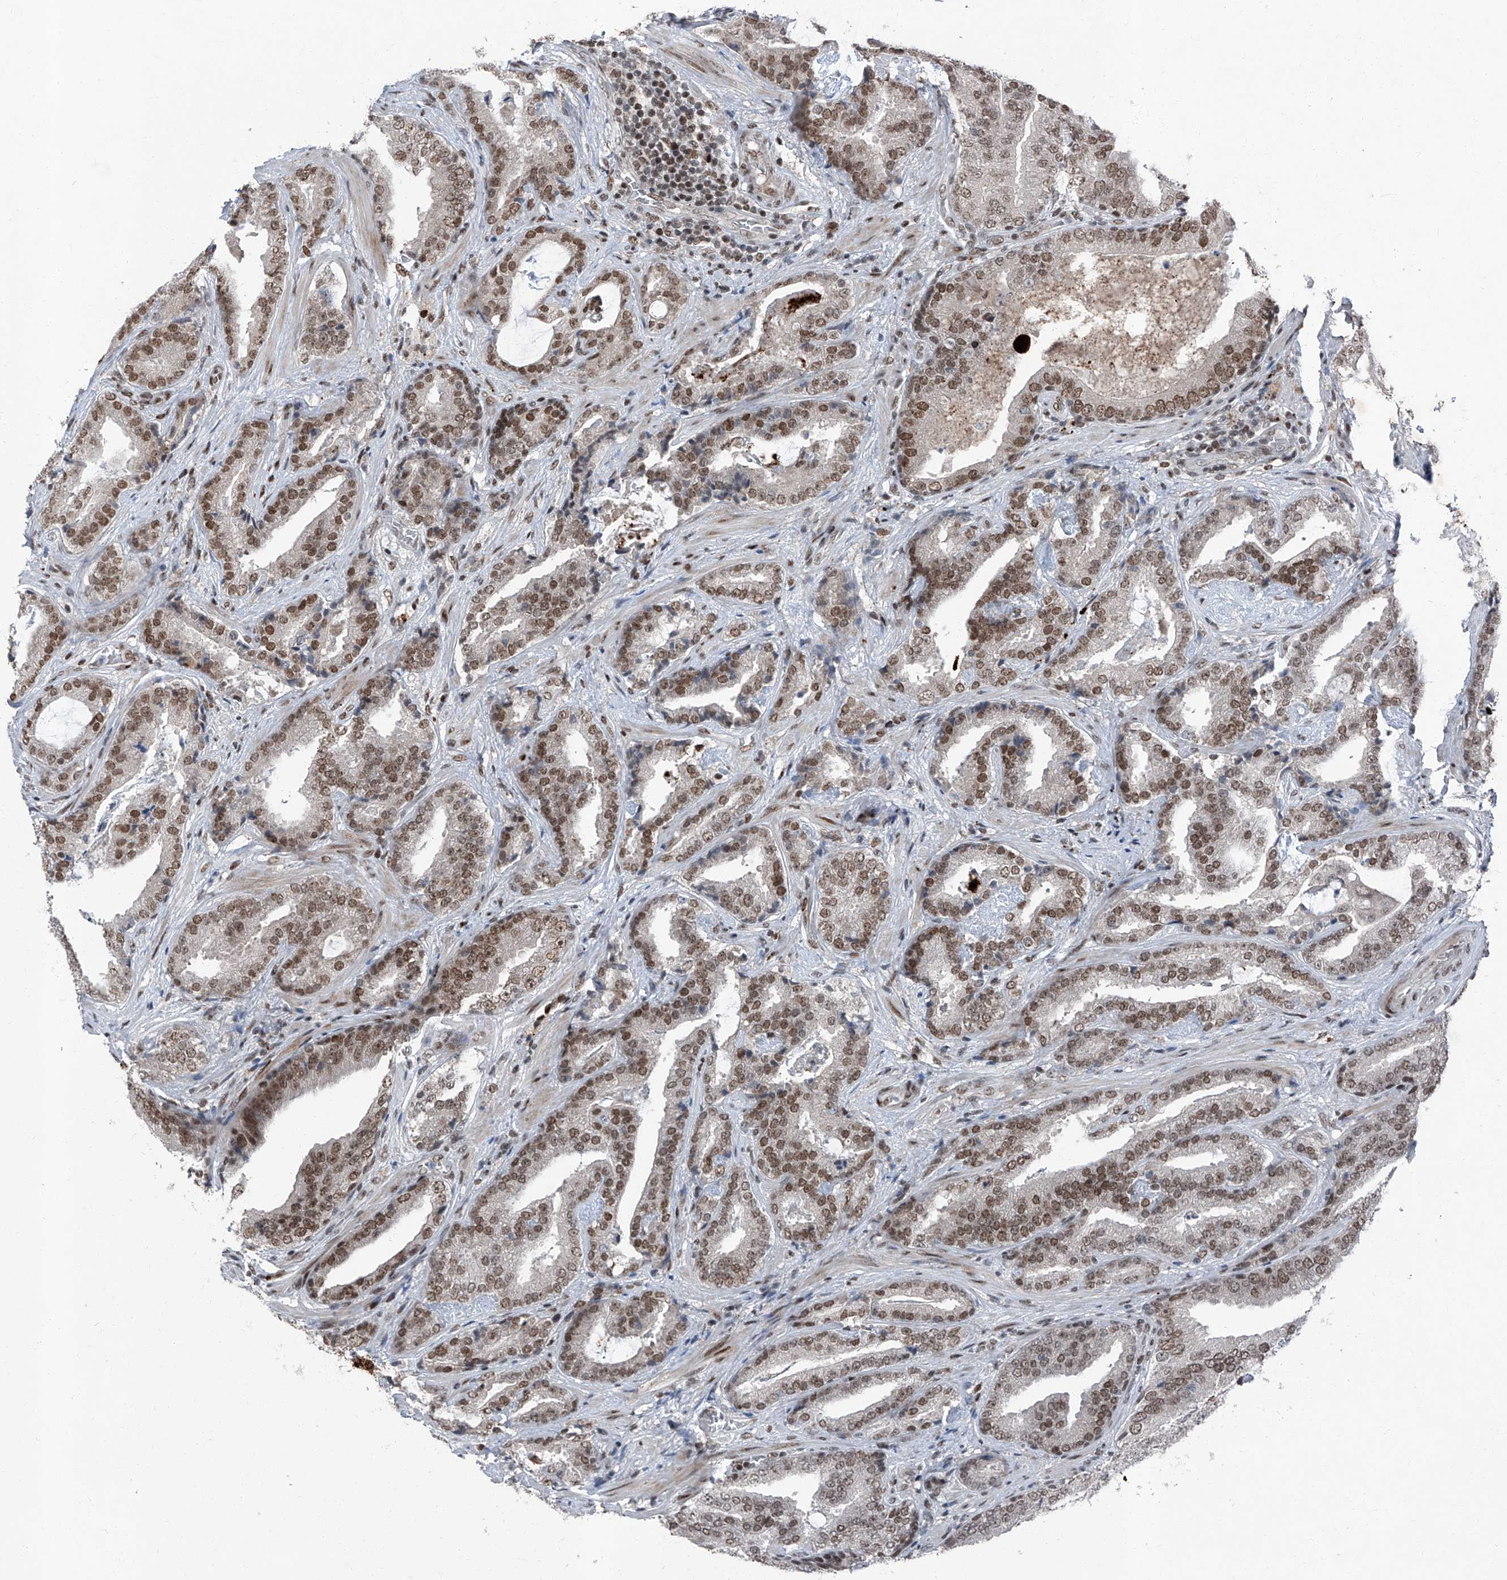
{"staining": {"intensity": "moderate", "quantity": ">75%", "location": "nuclear"}, "tissue": "prostate cancer", "cell_type": "Tumor cells", "image_type": "cancer", "snomed": [{"axis": "morphology", "description": "Adenocarcinoma, Low grade"}, {"axis": "topography", "description": "Prostate"}], "caption": "Human prostate cancer (adenocarcinoma (low-grade)) stained with a protein marker shows moderate staining in tumor cells.", "gene": "BMI1", "patient": {"sex": "male", "age": 67}}